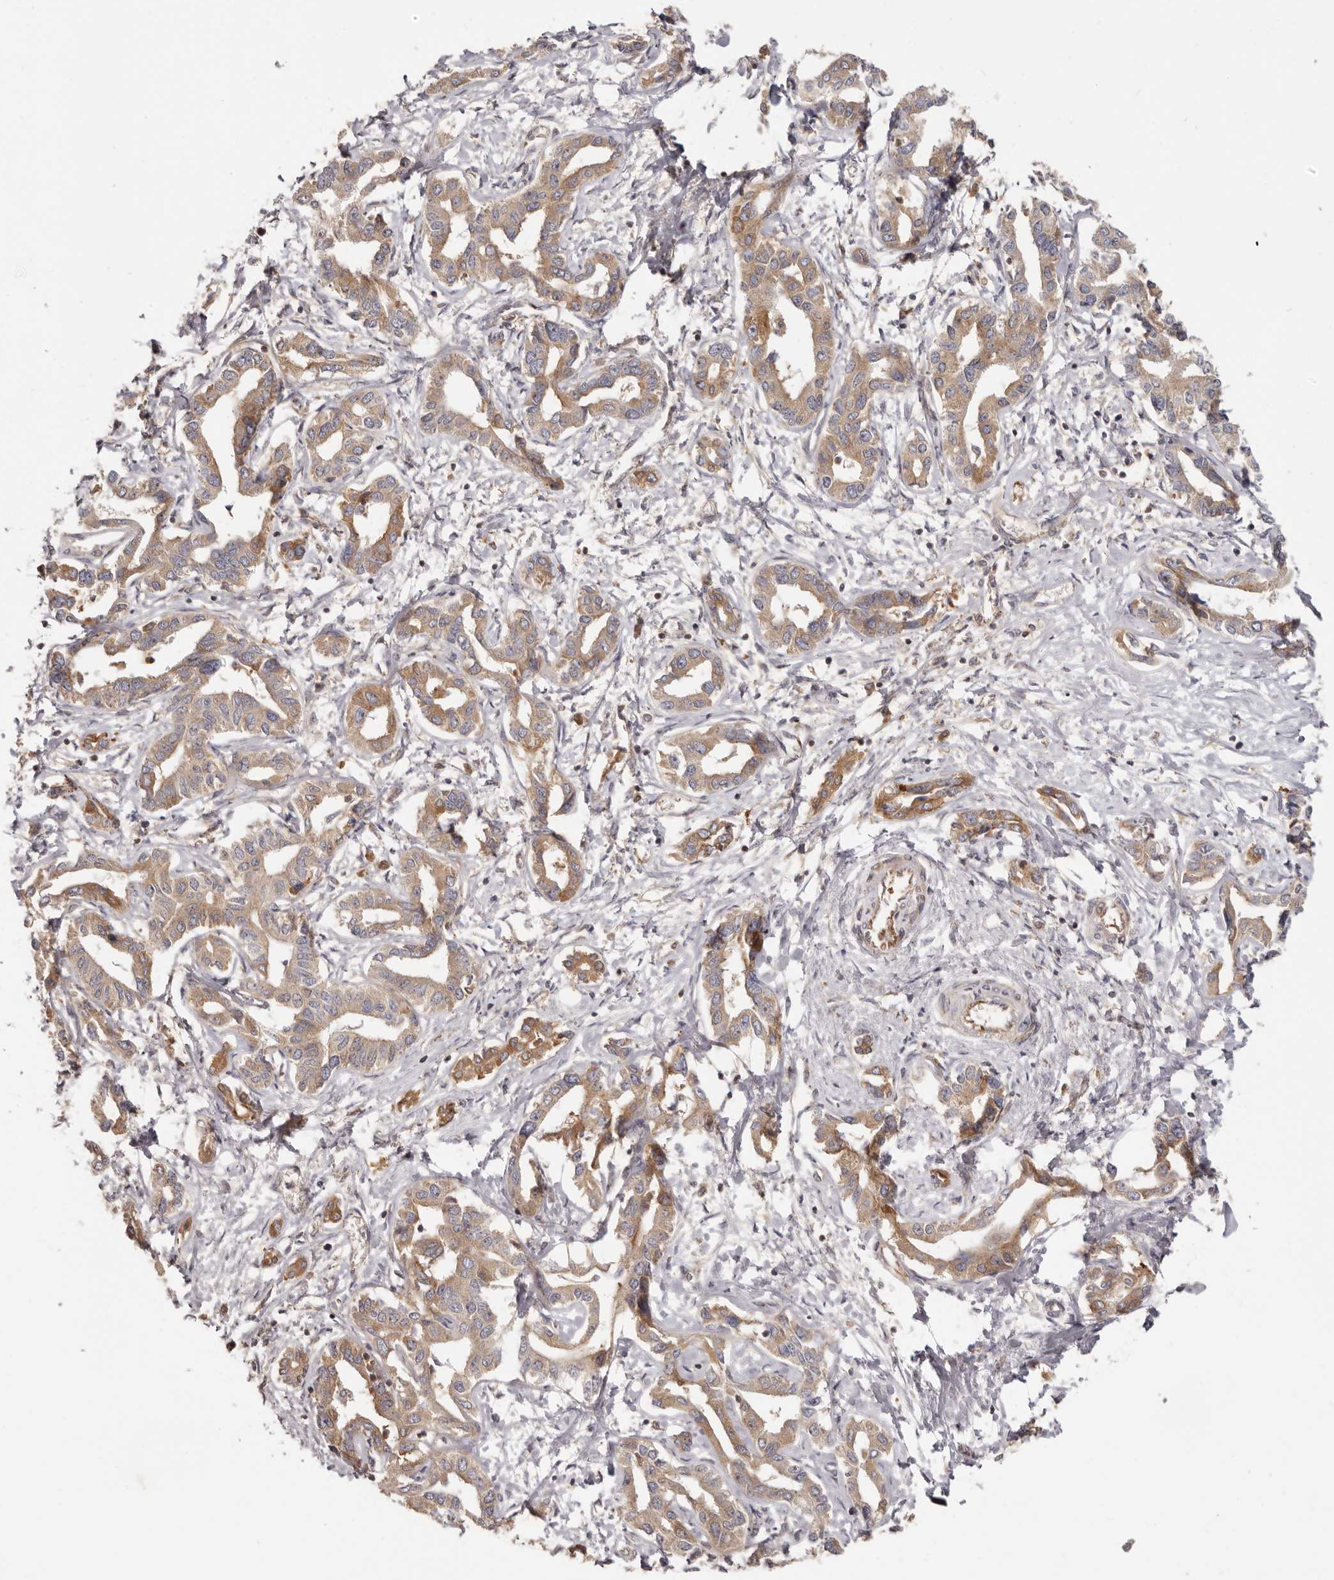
{"staining": {"intensity": "moderate", "quantity": ">75%", "location": "cytoplasmic/membranous"}, "tissue": "liver cancer", "cell_type": "Tumor cells", "image_type": "cancer", "snomed": [{"axis": "morphology", "description": "Cholangiocarcinoma"}, {"axis": "topography", "description": "Liver"}], "caption": "A brown stain highlights moderate cytoplasmic/membranous positivity of a protein in liver cholangiocarcinoma tumor cells. The protein of interest is stained brown, and the nuclei are stained in blue (DAB IHC with brightfield microscopy, high magnification).", "gene": "EEF1E1", "patient": {"sex": "male", "age": 59}}